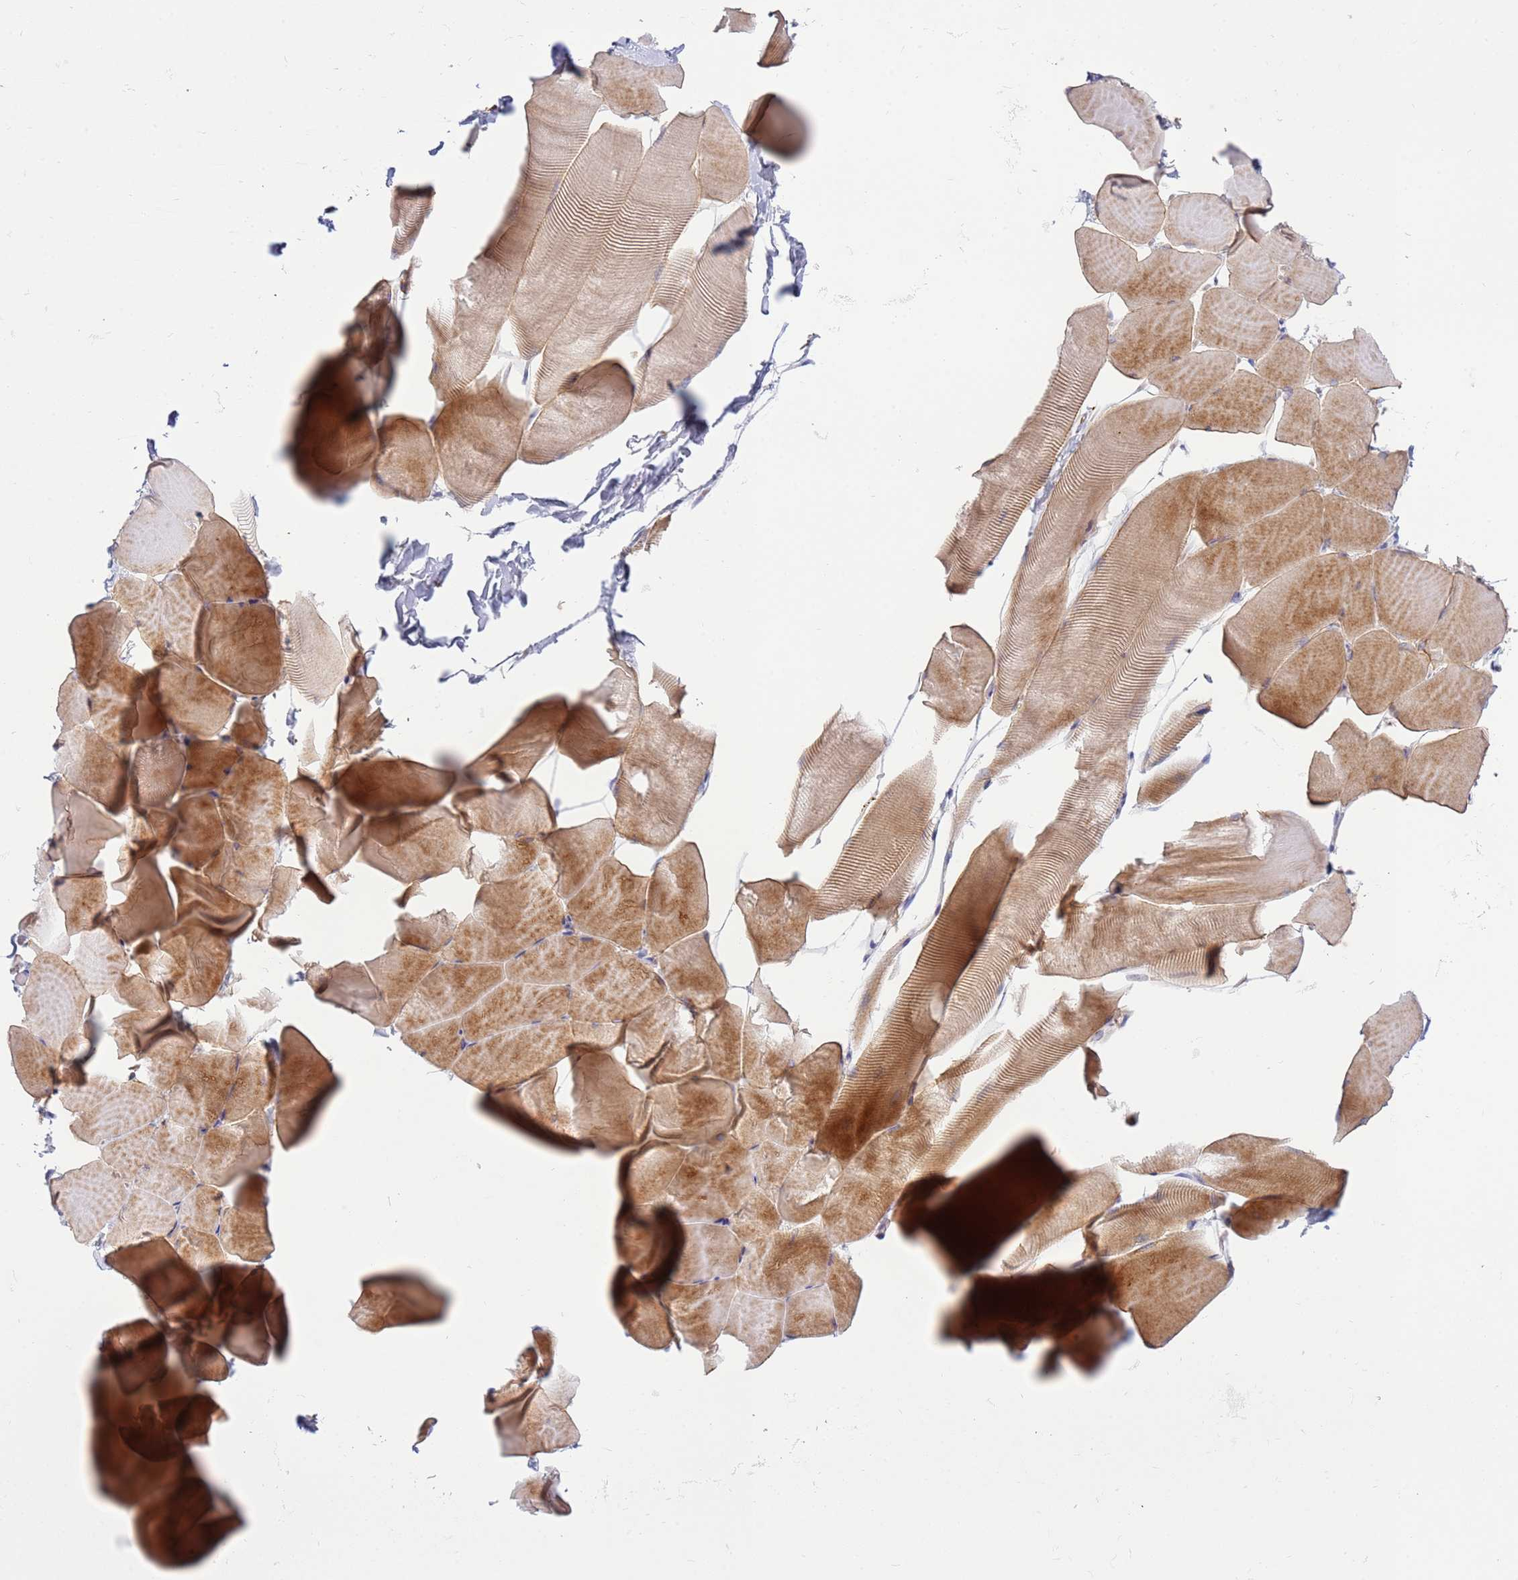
{"staining": {"intensity": "strong", "quantity": "25%-75%", "location": "cytoplasmic/membranous"}, "tissue": "skeletal muscle", "cell_type": "Myocytes", "image_type": "normal", "snomed": [{"axis": "morphology", "description": "Normal tissue, NOS"}, {"axis": "topography", "description": "Skeletal muscle"}], "caption": "High-power microscopy captured an immunohistochemistry (IHC) photomicrograph of normal skeletal muscle, revealing strong cytoplasmic/membranous expression in approximately 25%-75% of myocytes.", "gene": "TTPAL", "patient": {"sex": "male", "age": 25}}